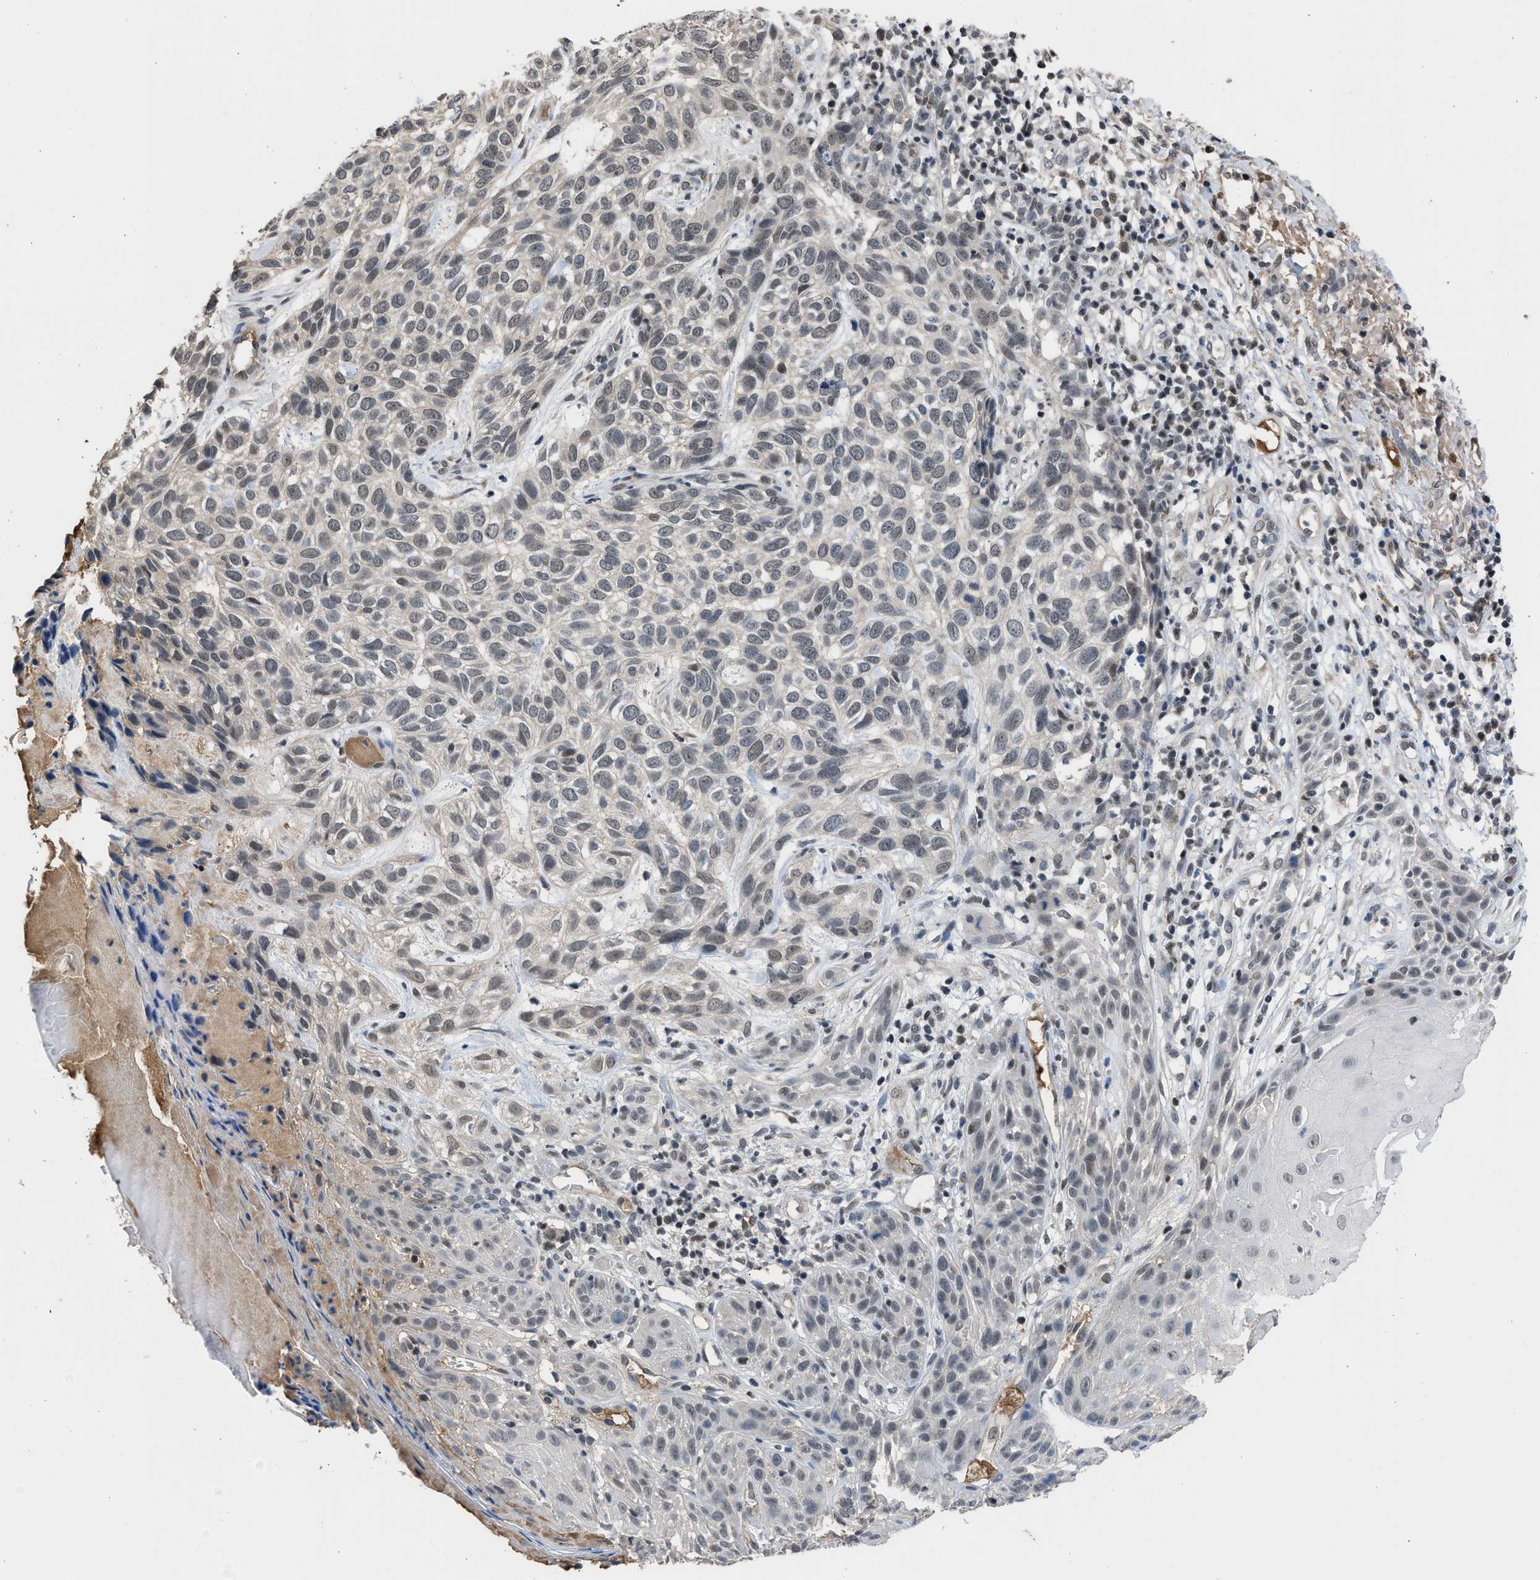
{"staining": {"intensity": "weak", "quantity": "25%-75%", "location": "nuclear"}, "tissue": "skin cancer", "cell_type": "Tumor cells", "image_type": "cancer", "snomed": [{"axis": "morphology", "description": "Normal tissue, NOS"}, {"axis": "morphology", "description": "Basal cell carcinoma"}, {"axis": "topography", "description": "Skin"}], "caption": "A low amount of weak nuclear positivity is present in about 25%-75% of tumor cells in skin cancer tissue.", "gene": "TERF2IP", "patient": {"sex": "male", "age": 79}}